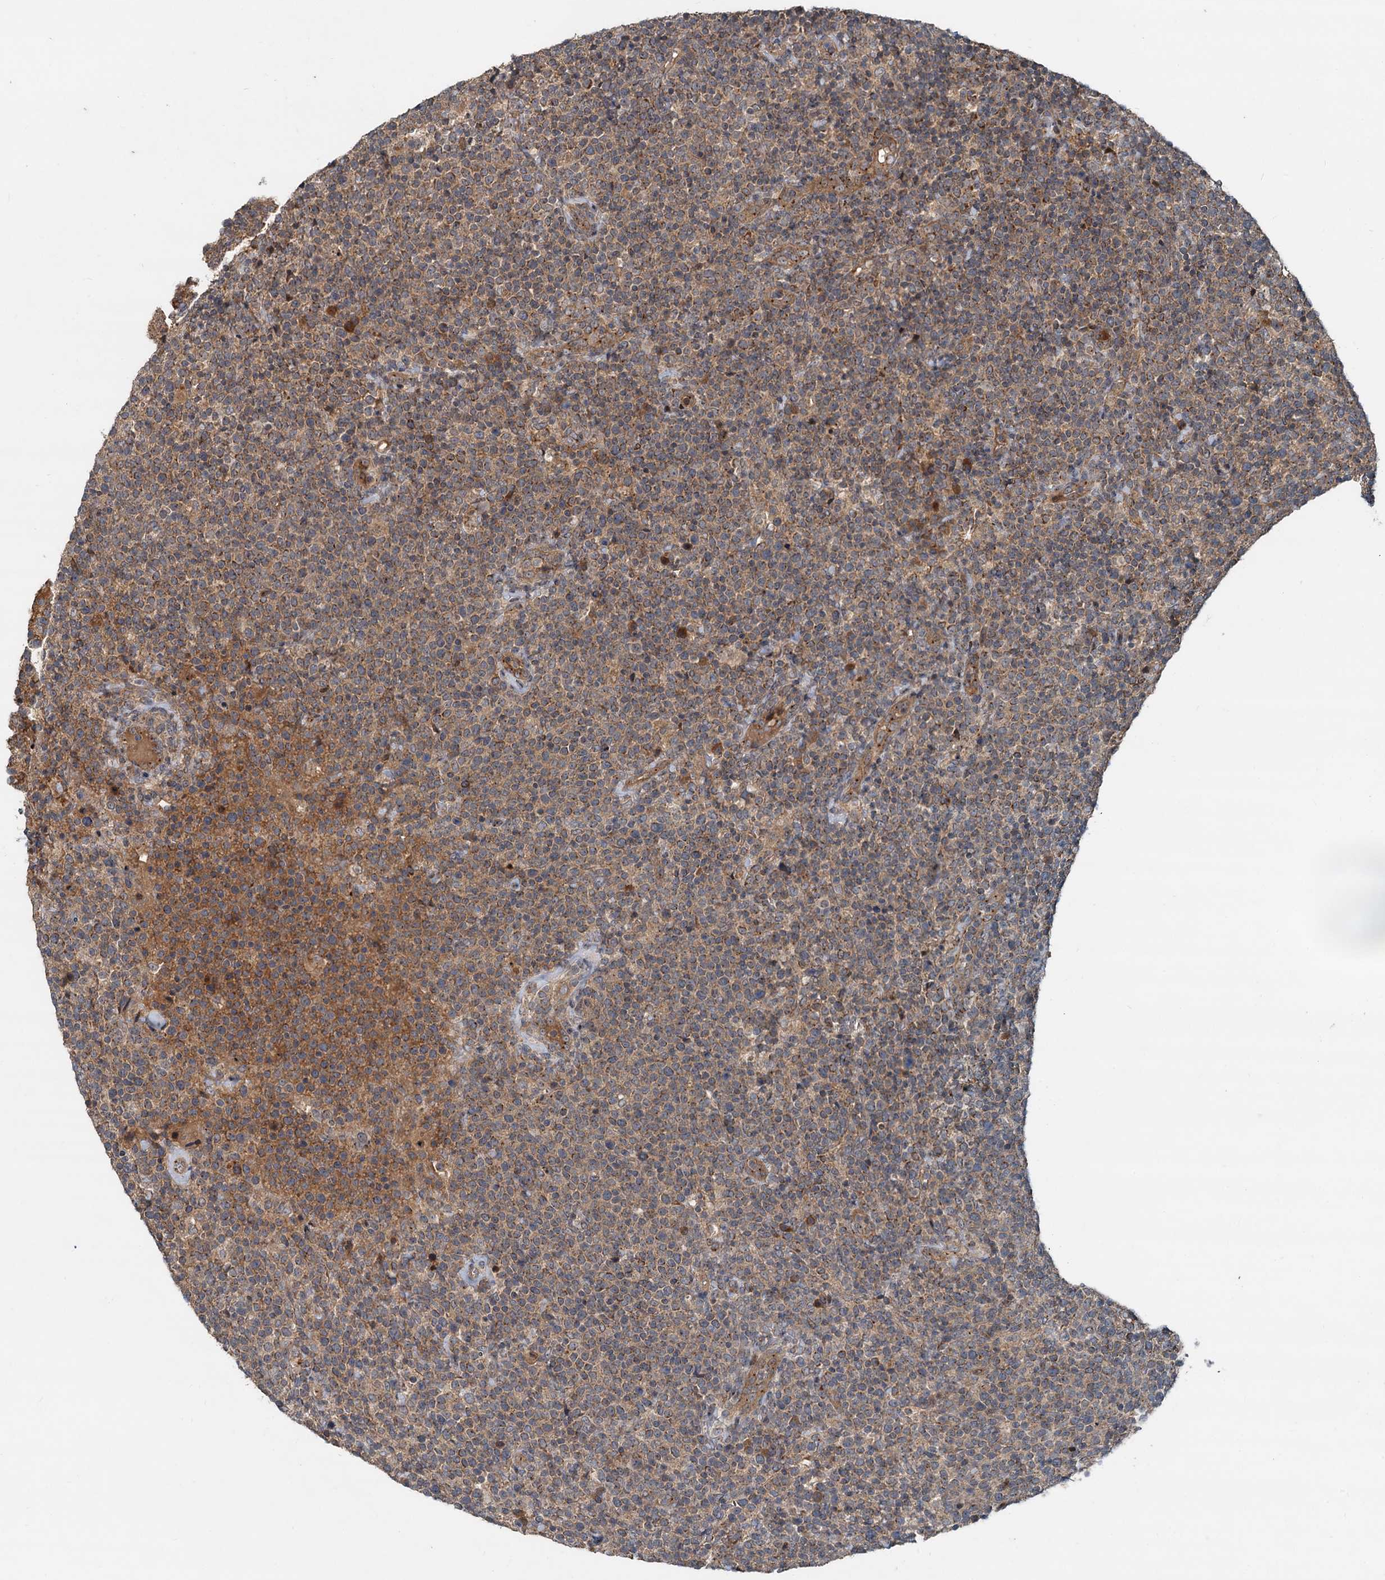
{"staining": {"intensity": "weak", "quantity": ">75%", "location": "cytoplasmic/membranous"}, "tissue": "lymphoma", "cell_type": "Tumor cells", "image_type": "cancer", "snomed": [{"axis": "morphology", "description": "Malignant lymphoma, non-Hodgkin's type, High grade"}, {"axis": "topography", "description": "Lymph node"}], "caption": "Tumor cells reveal weak cytoplasmic/membranous positivity in approximately >75% of cells in malignant lymphoma, non-Hodgkin's type (high-grade).", "gene": "CEP68", "patient": {"sex": "male", "age": 61}}